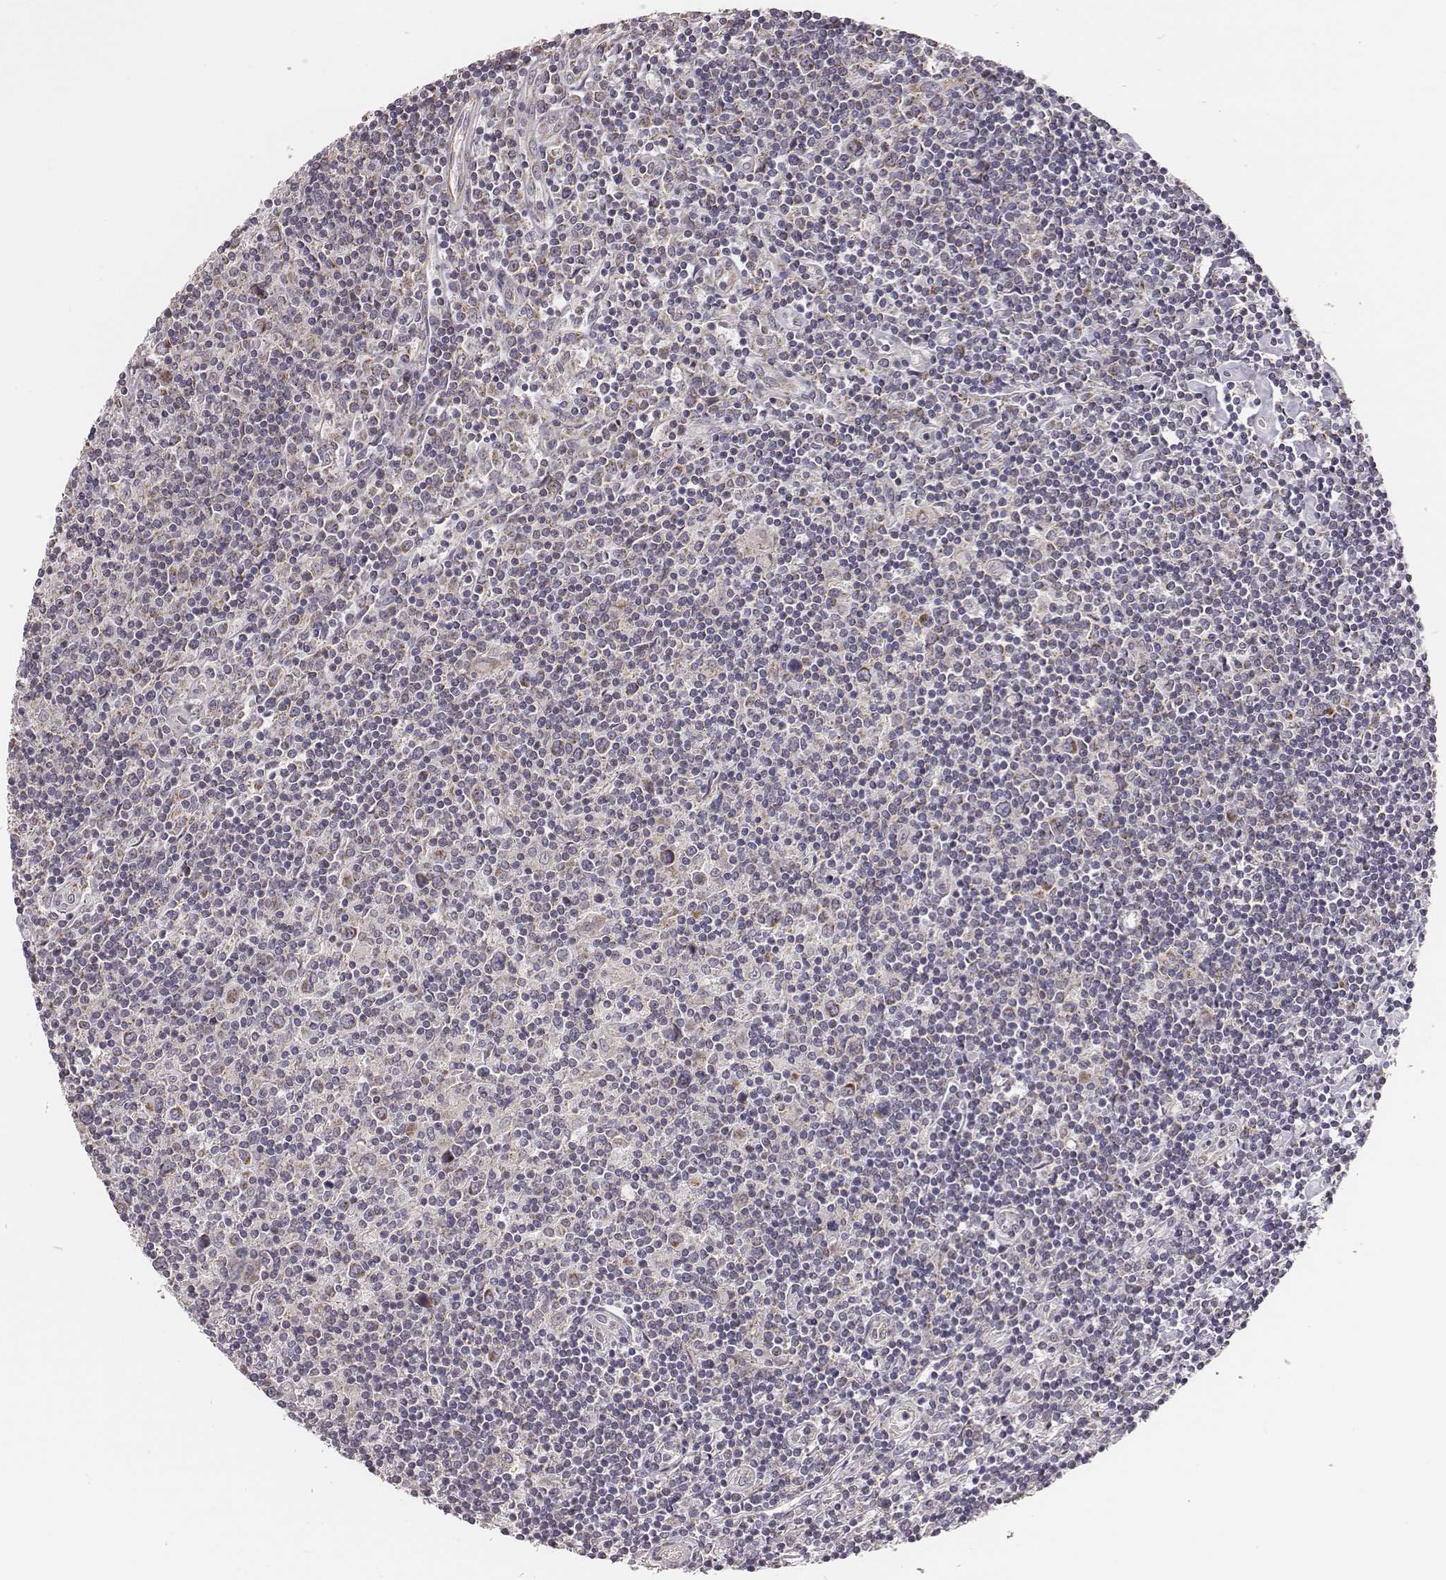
{"staining": {"intensity": "negative", "quantity": "none", "location": "none"}, "tissue": "lymphoma", "cell_type": "Tumor cells", "image_type": "cancer", "snomed": [{"axis": "morphology", "description": "Hodgkin's disease, NOS"}, {"axis": "topography", "description": "Lymph node"}], "caption": "IHC photomicrograph of human lymphoma stained for a protein (brown), which reveals no expression in tumor cells. (IHC, brightfield microscopy, high magnification).", "gene": "HAVCR1", "patient": {"sex": "male", "age": 40}}